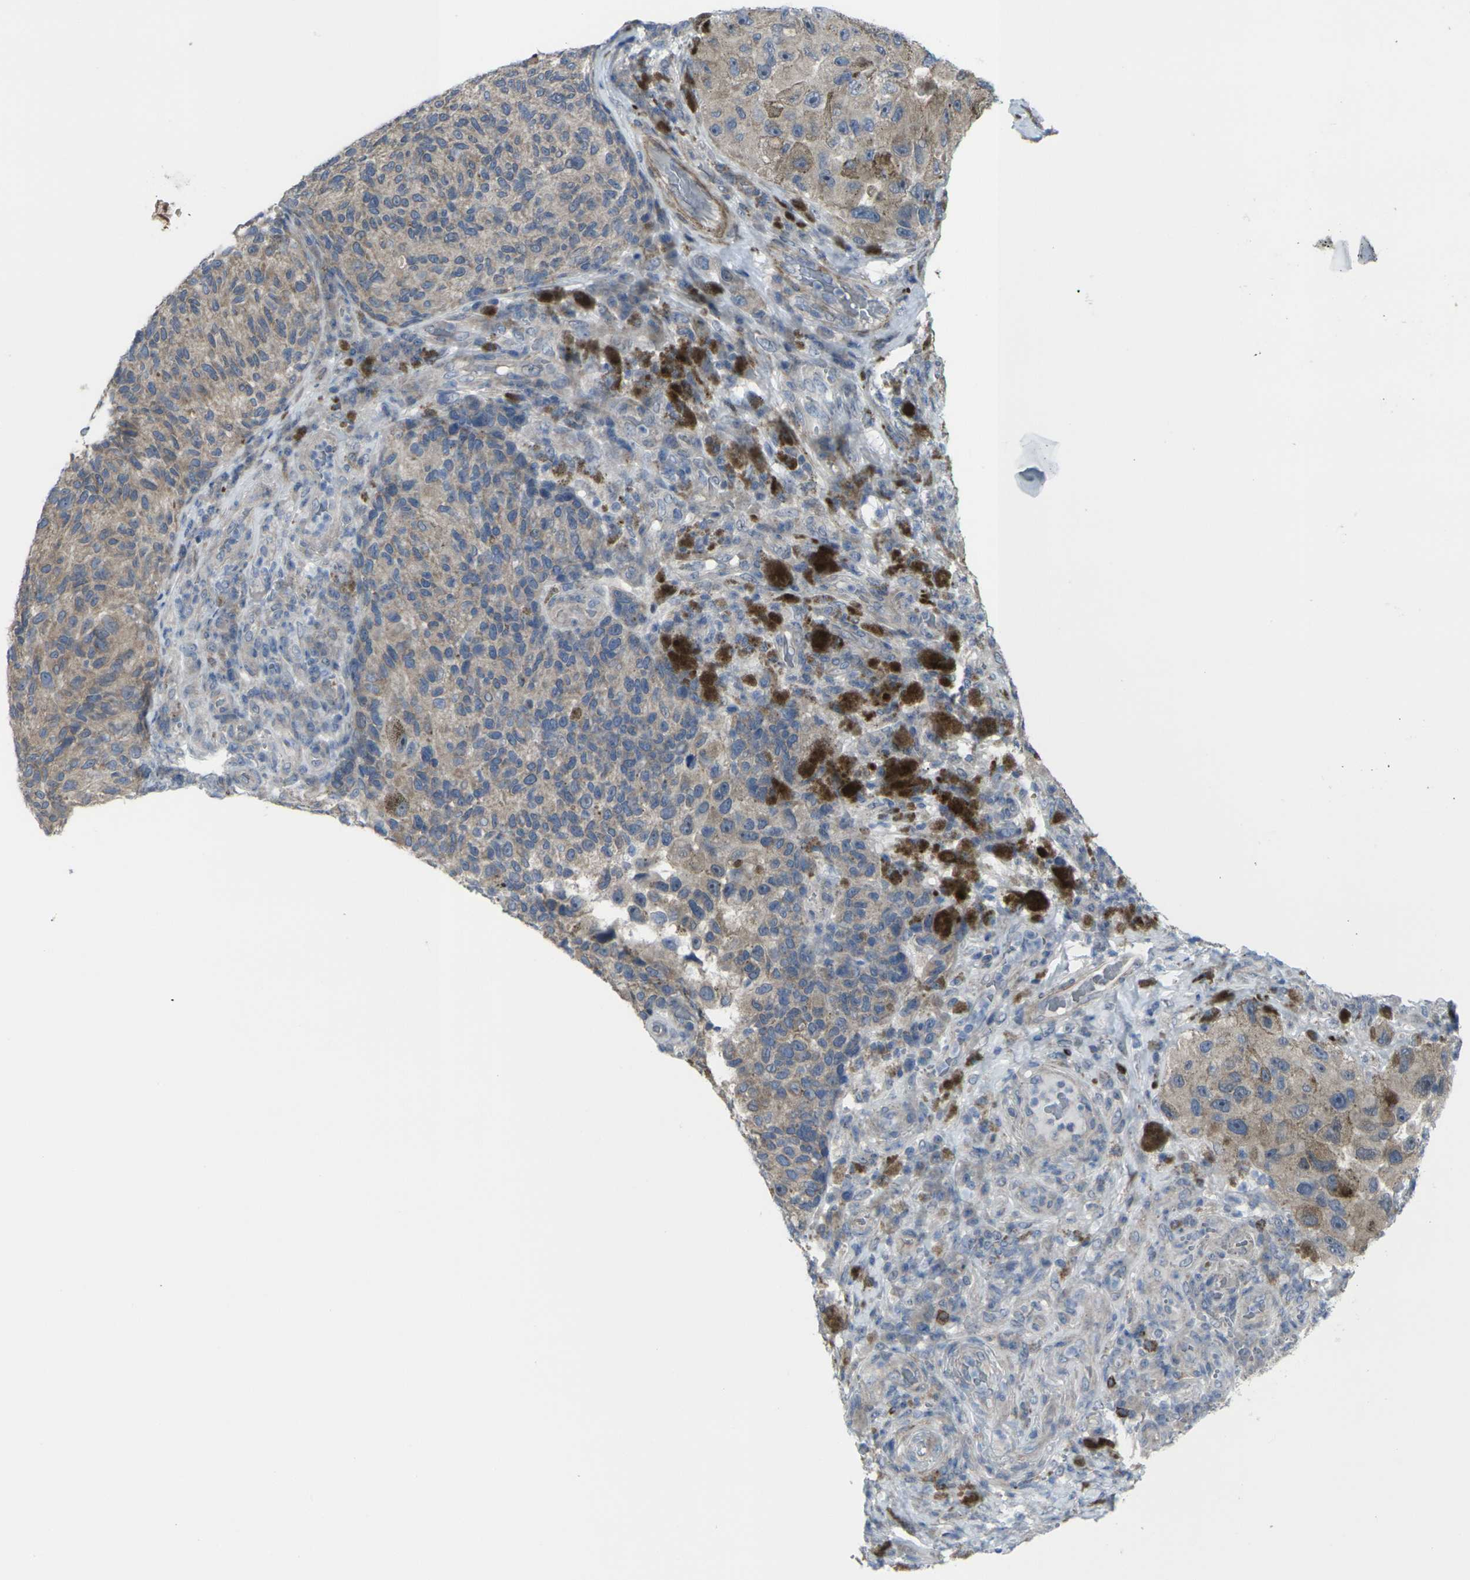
{"staining": {"intensity": "weak", "quantity": ">75%", "location": "cytoplasmic/membranous"}, "tissue": "melanoma", "cell_type": "Tumor cells", "image_type": "cancer", "snomed": [{"axis": "morphology", "description": "Malignant melanoma, NOS"}, {"axis": "topography", "description": "Skin"}], "caption": "A high-resolution image shows immunohistochemistry staining of malignant melanoma, which reveals weak cytoplasmic/membranous positivity in about >75% of tumor cells.", "gene": "CCR10", "patient": {"sex": "female", "age": 73}}